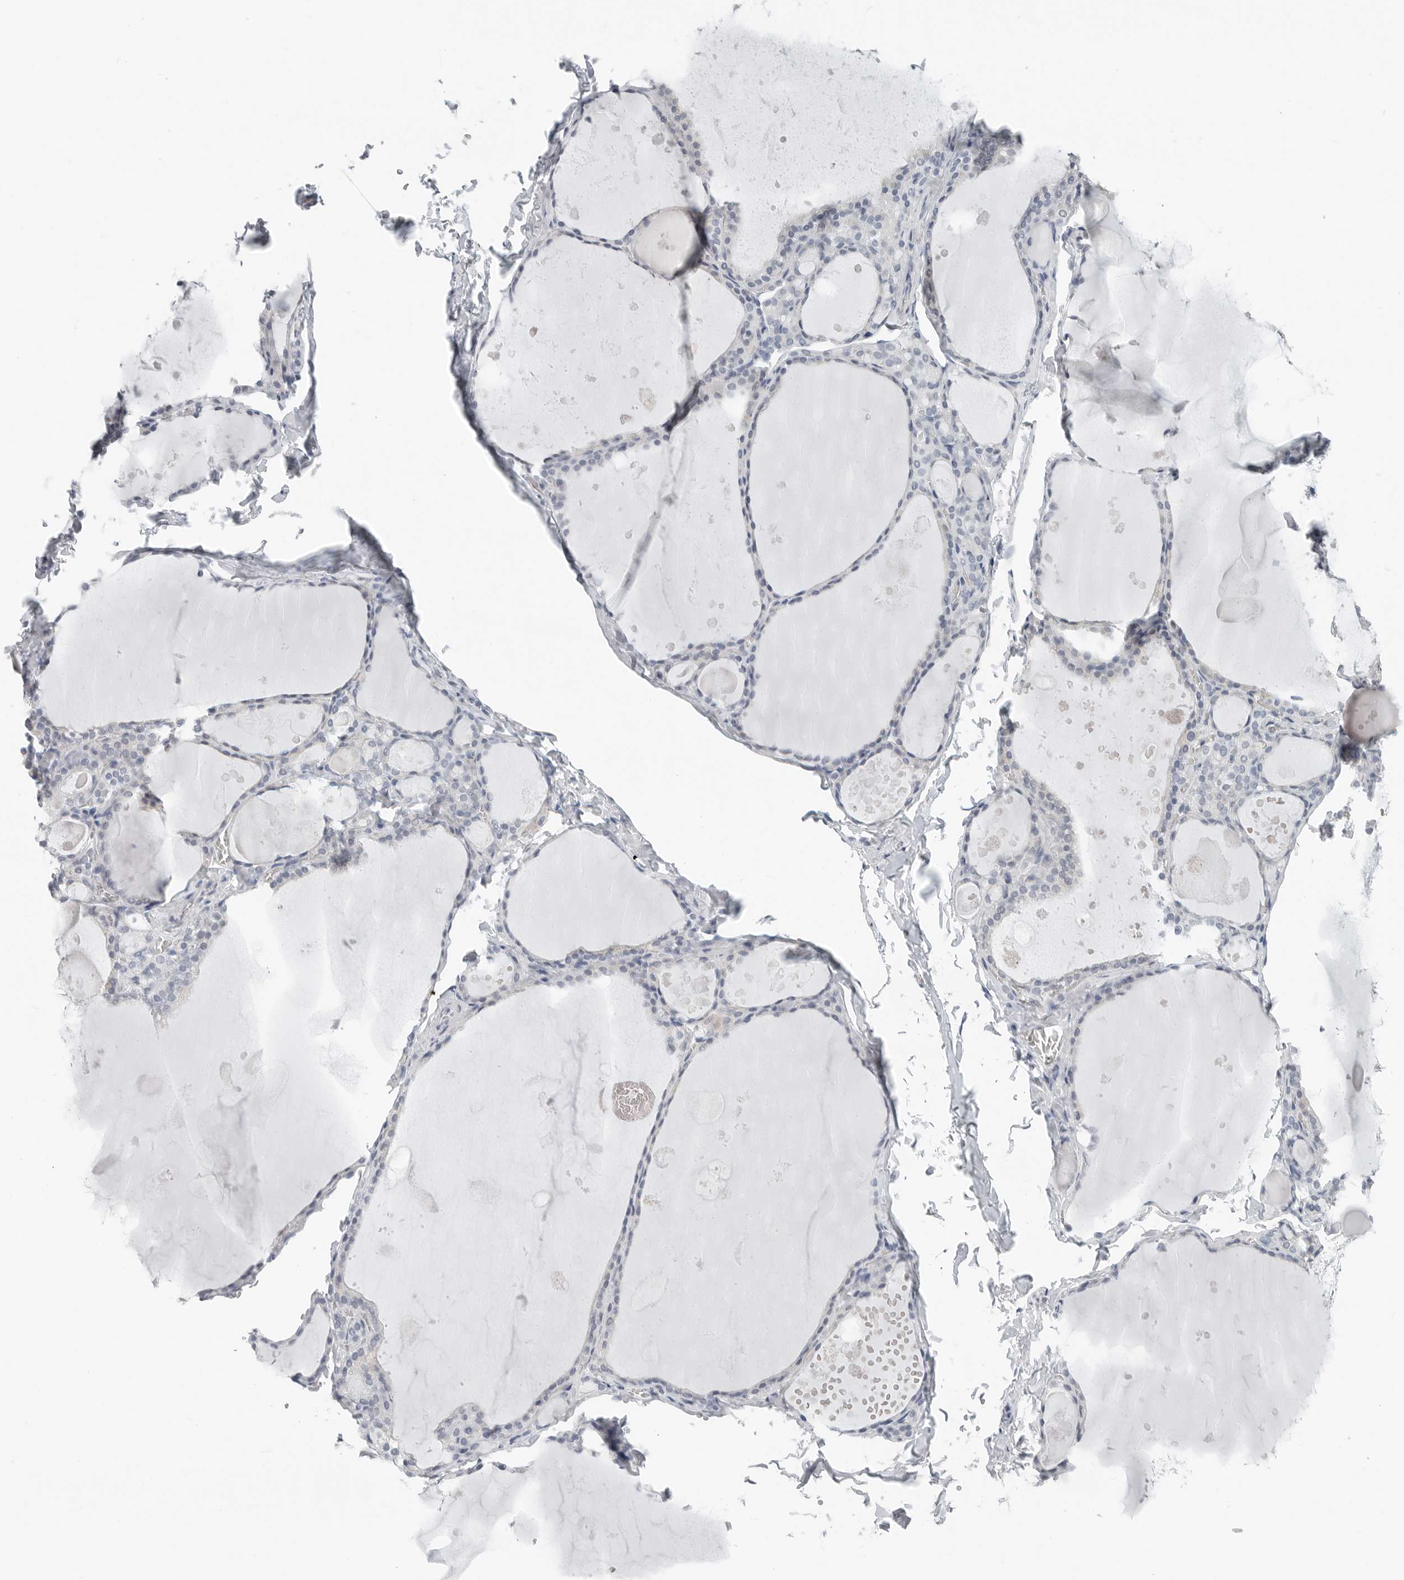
{"staining": {"intensity": "negative", "quantity": "none", "location": "none"}, "tissue": "thyroid gland", "cell_type": "Glandular cells", "image_type": "normal", "snomed": [{"axis": "morphology", "description": "Normal tissue, NOS"}, {"axis": "topography", "description": "Thyroid gland"}], "caption": "DAB (3,3'-diaminobenzidine) immunohistochemical staining of benign human thyroid gland shows no significant expression in glandular cells. (DAB (3,3'-diaminobenzidine) immunohistochemistry, high magnification).", "gene": "XIRP1", "patient": {"sex": "male", "age": 56}}